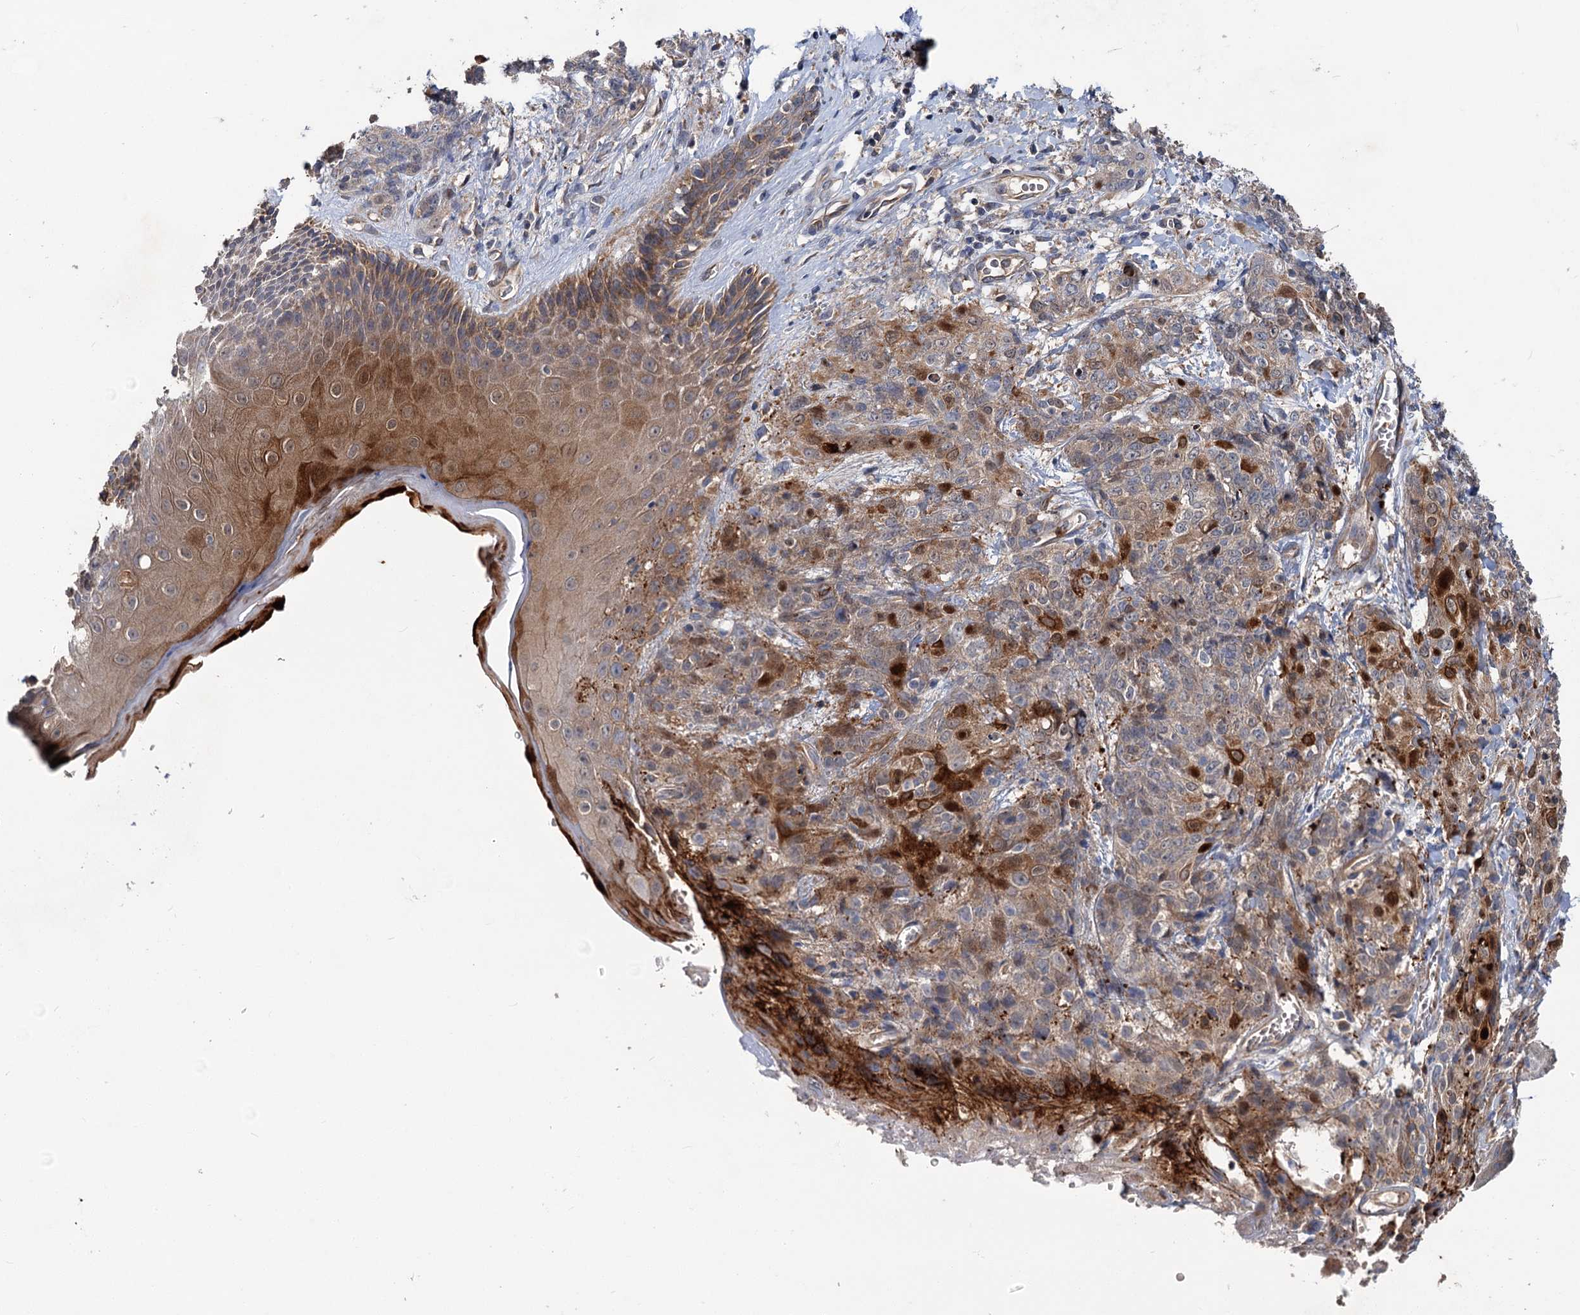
{"staining": {"intensity": "moderate", "quantity": "<25%", "location": "cytoplasmic/membranous"}, "tissue": "skin cancer", "cell_type": "Tumor cells", "image_type": "cancer", "snomed": [{"axis": "morphology", "description": "Squamous cell carcinoma, NOS"}, {"axis": "topography", "description": "Skin"}, {"axis": "topography", "description": "Vulva"}], "caption": "Human skin cancer stained for a protein (brown) demonstrates moderate cytoplasmic/membranous positive staining in approximately <25% of tumor cells.", "gene": "DYNC2H1", "patient": {"sex": "female", "age": 85}}